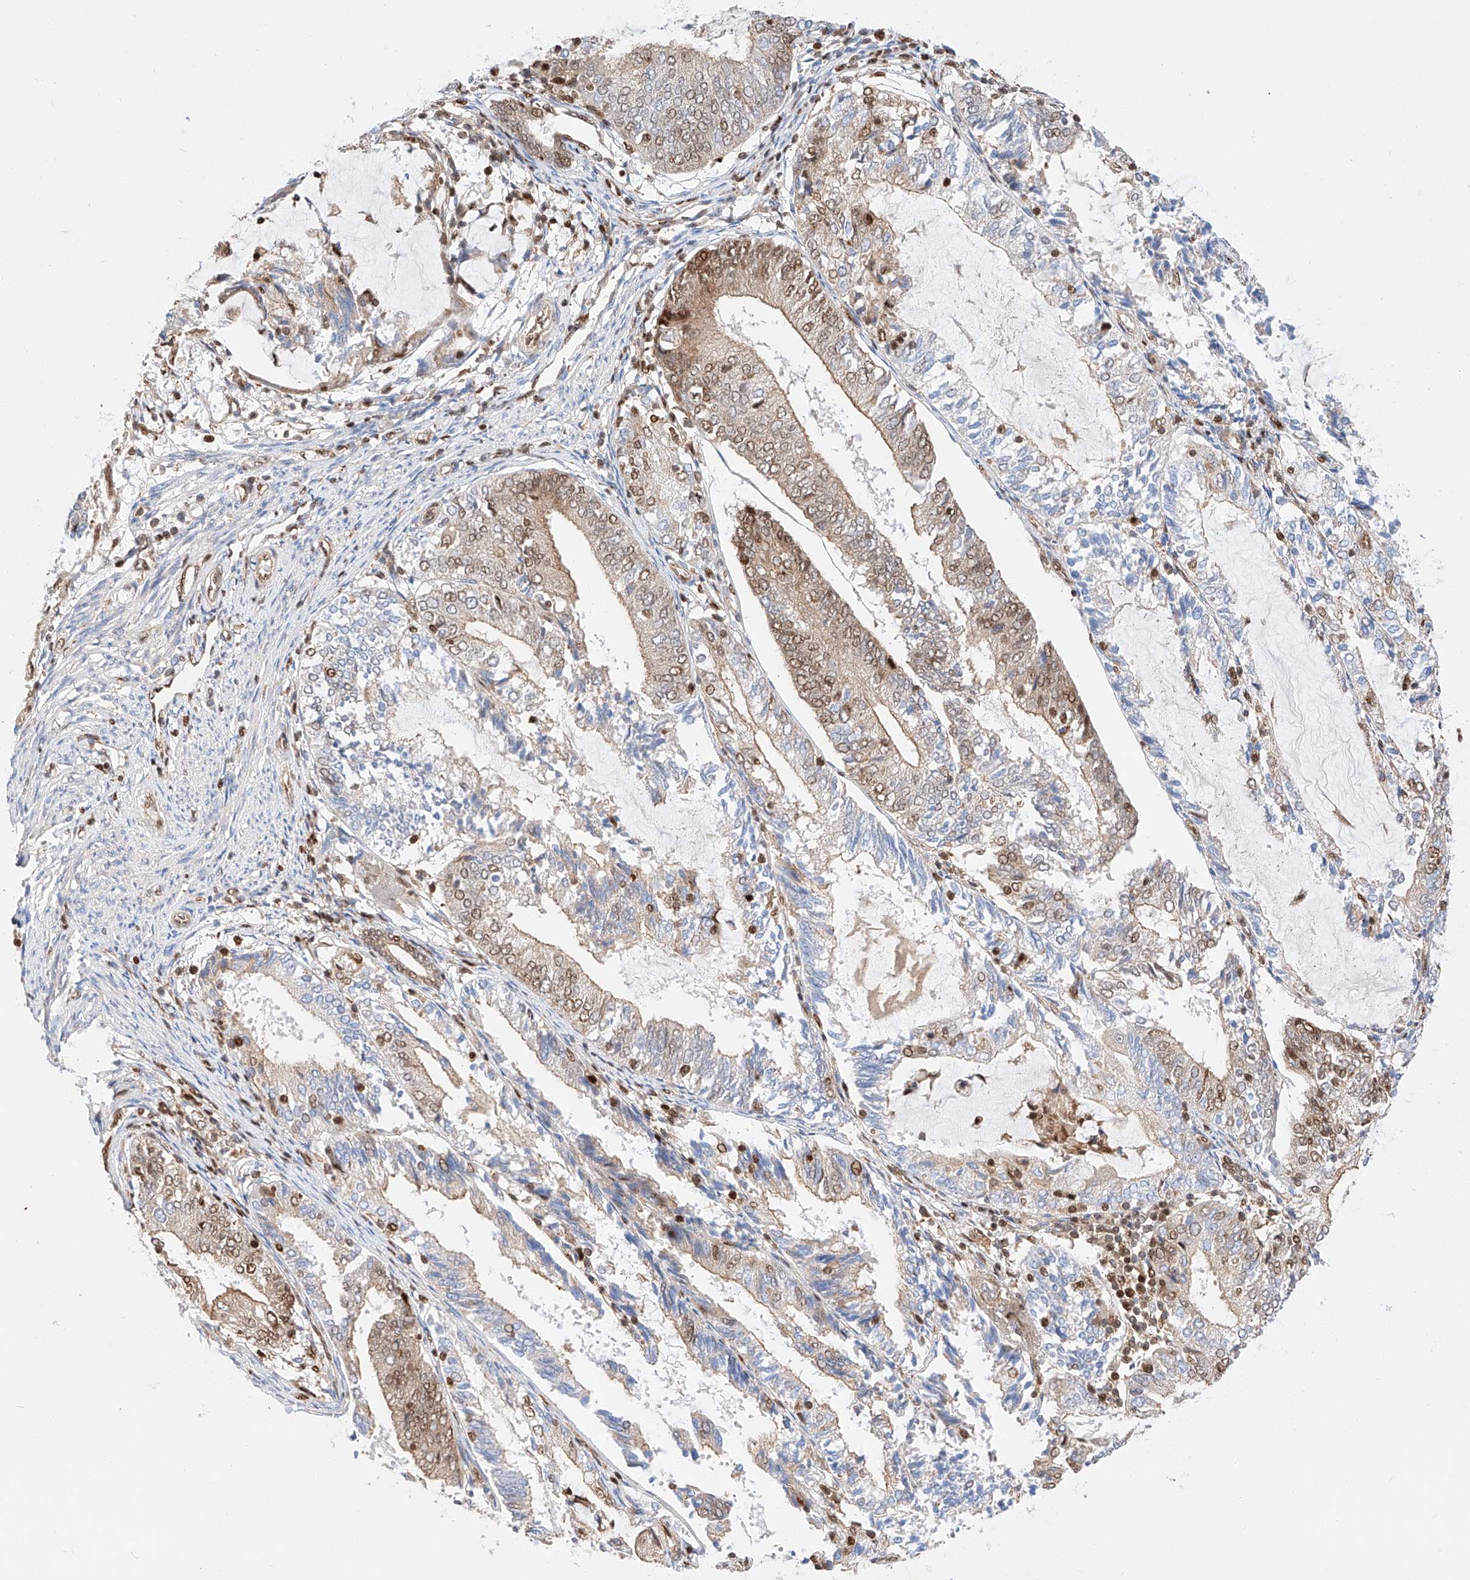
{"staining": {"intensity": "moderate", "quantity": "25%-75%", "location": "cytoplasmic/membranous,nuclear"}, "tissue": "endometrial cancer", "cell_type": "Tumor cells", "image_type": "cancer", "snomed": [{"axis": "morphology", "description": "Adenocarcinoma, NOS"}, {"axis": "topography", "description": "Endometrium"}], "caption": "Protein staining displays moderate cytoplasmic/membranous and nuclear expression in about 25%-75% of tumor cells in endometrial cancer. The protein is shown in brown color, while the nuclei are stained blue.", "gene": "HDAC9", "patient": {"sex": "female", "age": 81}}